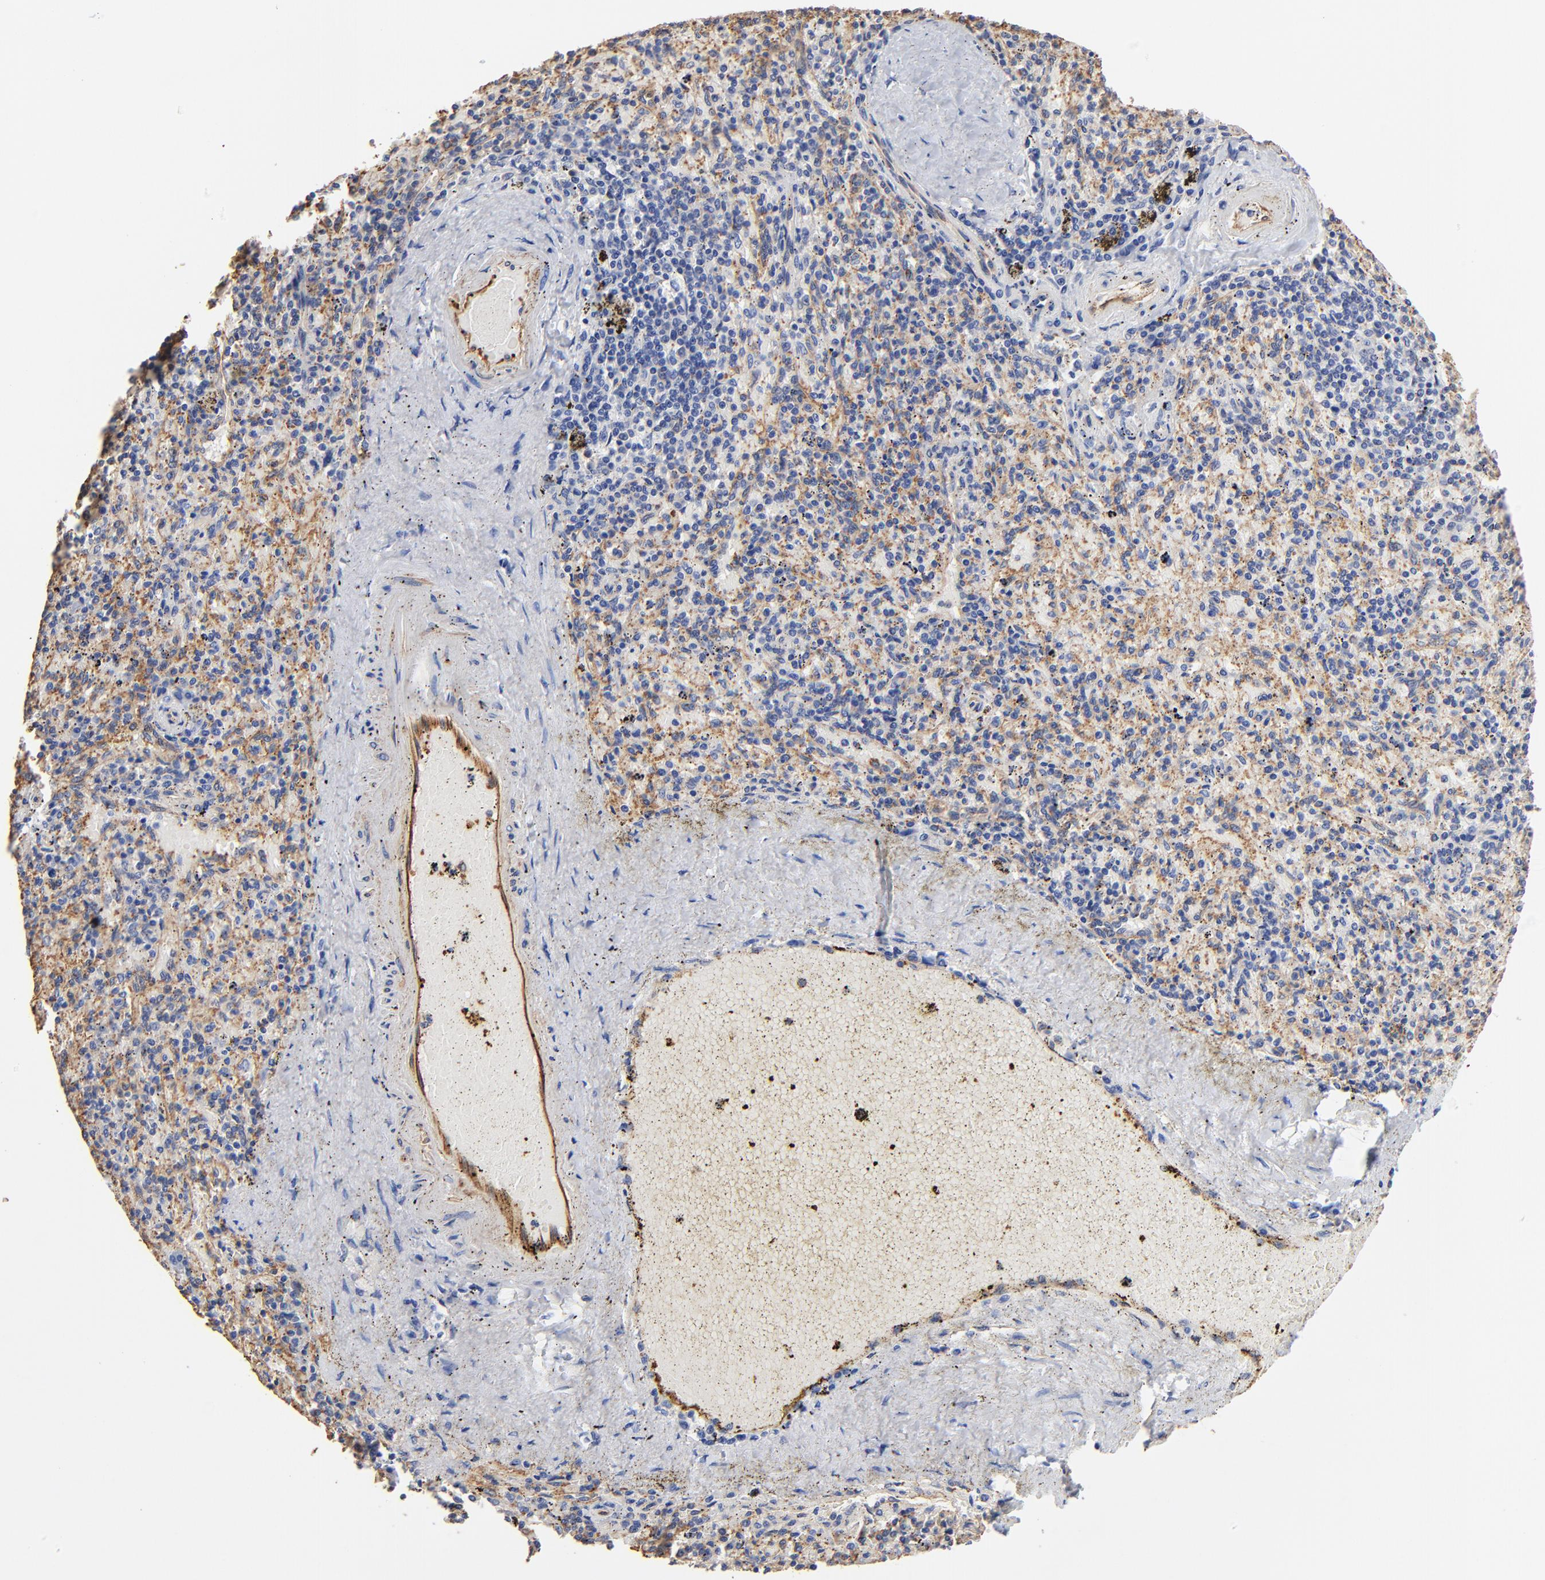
{"staining": {"intensity": "negative", "quantity": "none", "location": "none"}, "tissue": "spleen", "cell_type": "Cells in red pulp", "image_type": "normal", "snomed": [{"axis": "morphology", "description": "Normal tissue, NOS"}, {"axis": "topography", "description": "Spleen"}], "caption": "Protein analysis of normal spleen displays no significant positivity in cells in red pulp.", "gene": "TAGLN2", "patient": {"sex": "female", "age": 43}}